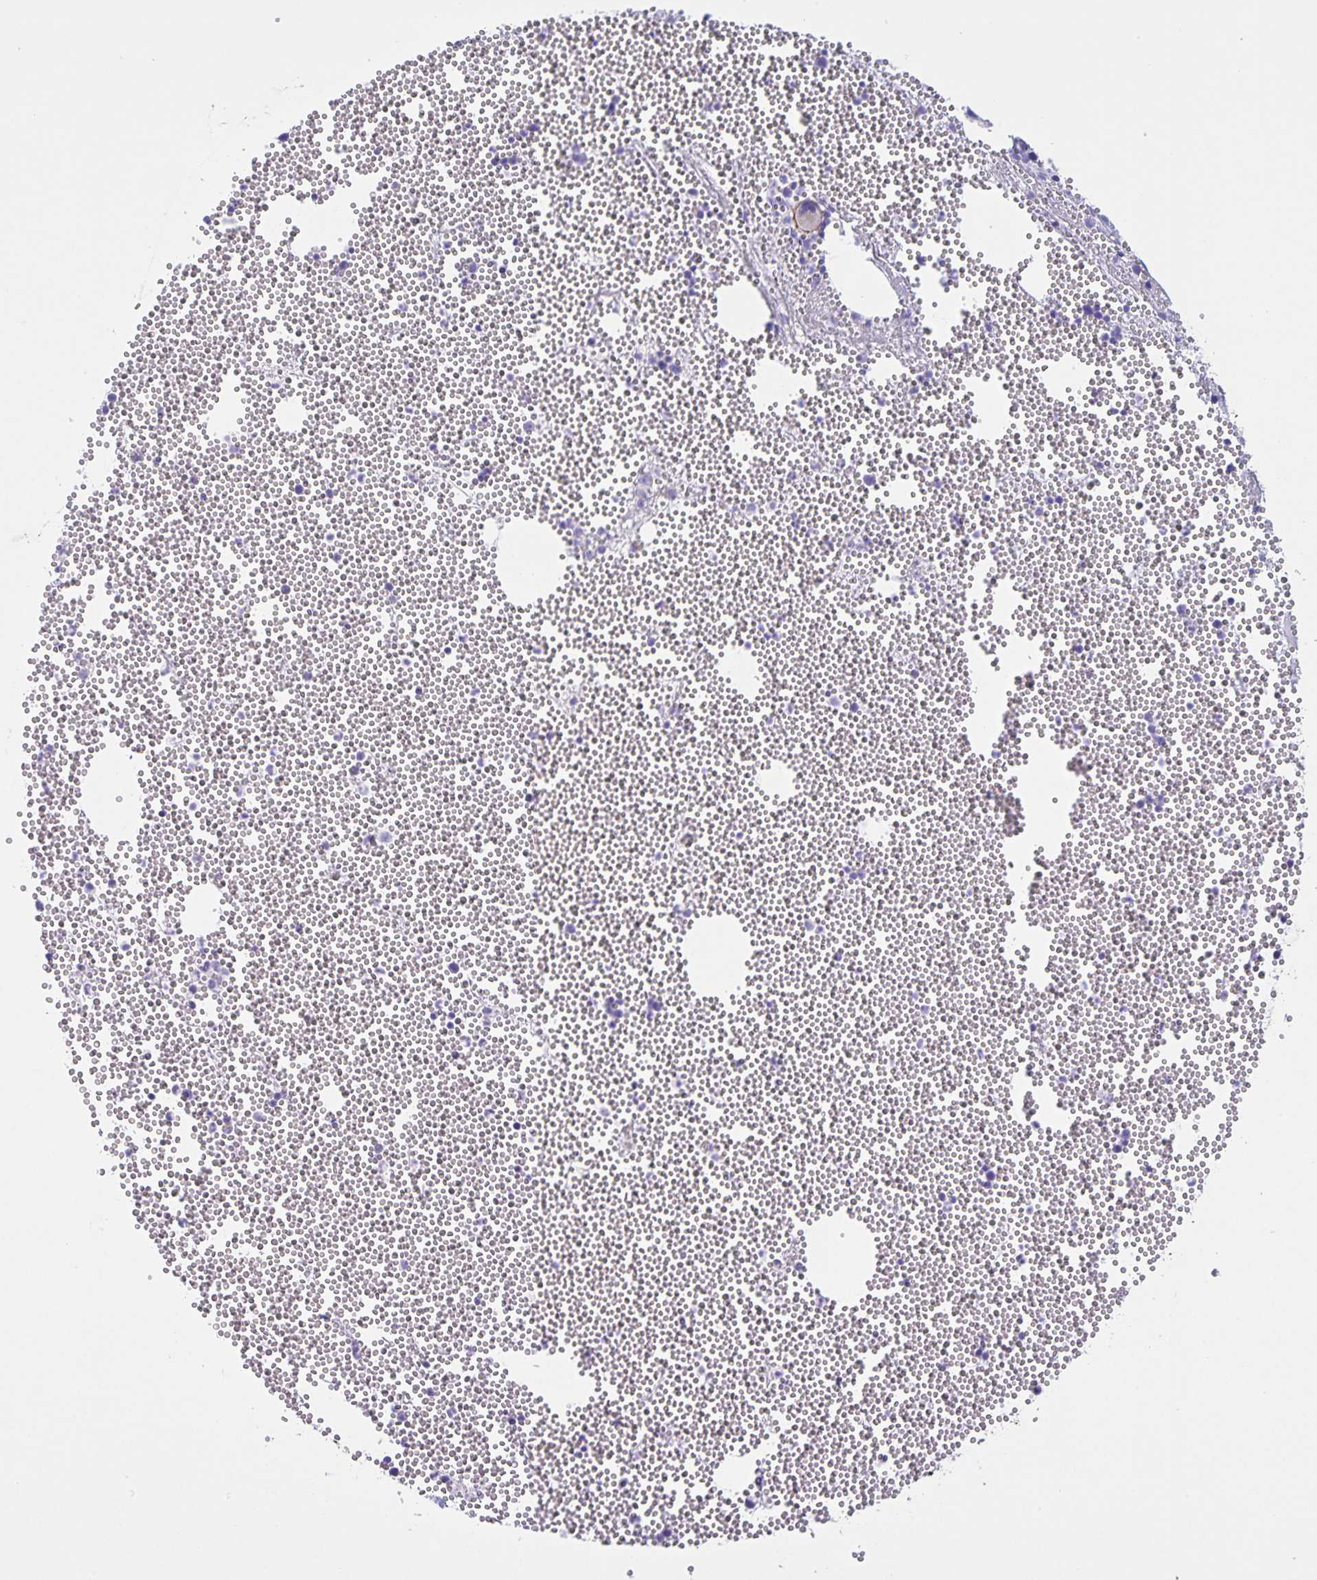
{"staining": {"intensity": "negative", "quantity": "none", "location": "none"}, "tissue": "bone marrow", "cell_type": "Hematopoietic cells", "image_type": "normal", "snomed": [{"axis": "morphology", "description": "Normal tissue, NOS"}, {"axis": "topography", "description": "Bone marrow"}], "caption": "DAB (3,3'-diaminobenzidine) immunohistochemical staining of unremarkable human bone marrow displays no significant staining in hematopoietic cells. (DAB (3,3'-diaminobenzidine) IHC, high magnification).", "gene": "UBQLN3", "patient": {"sex": "female", "age": 80}}